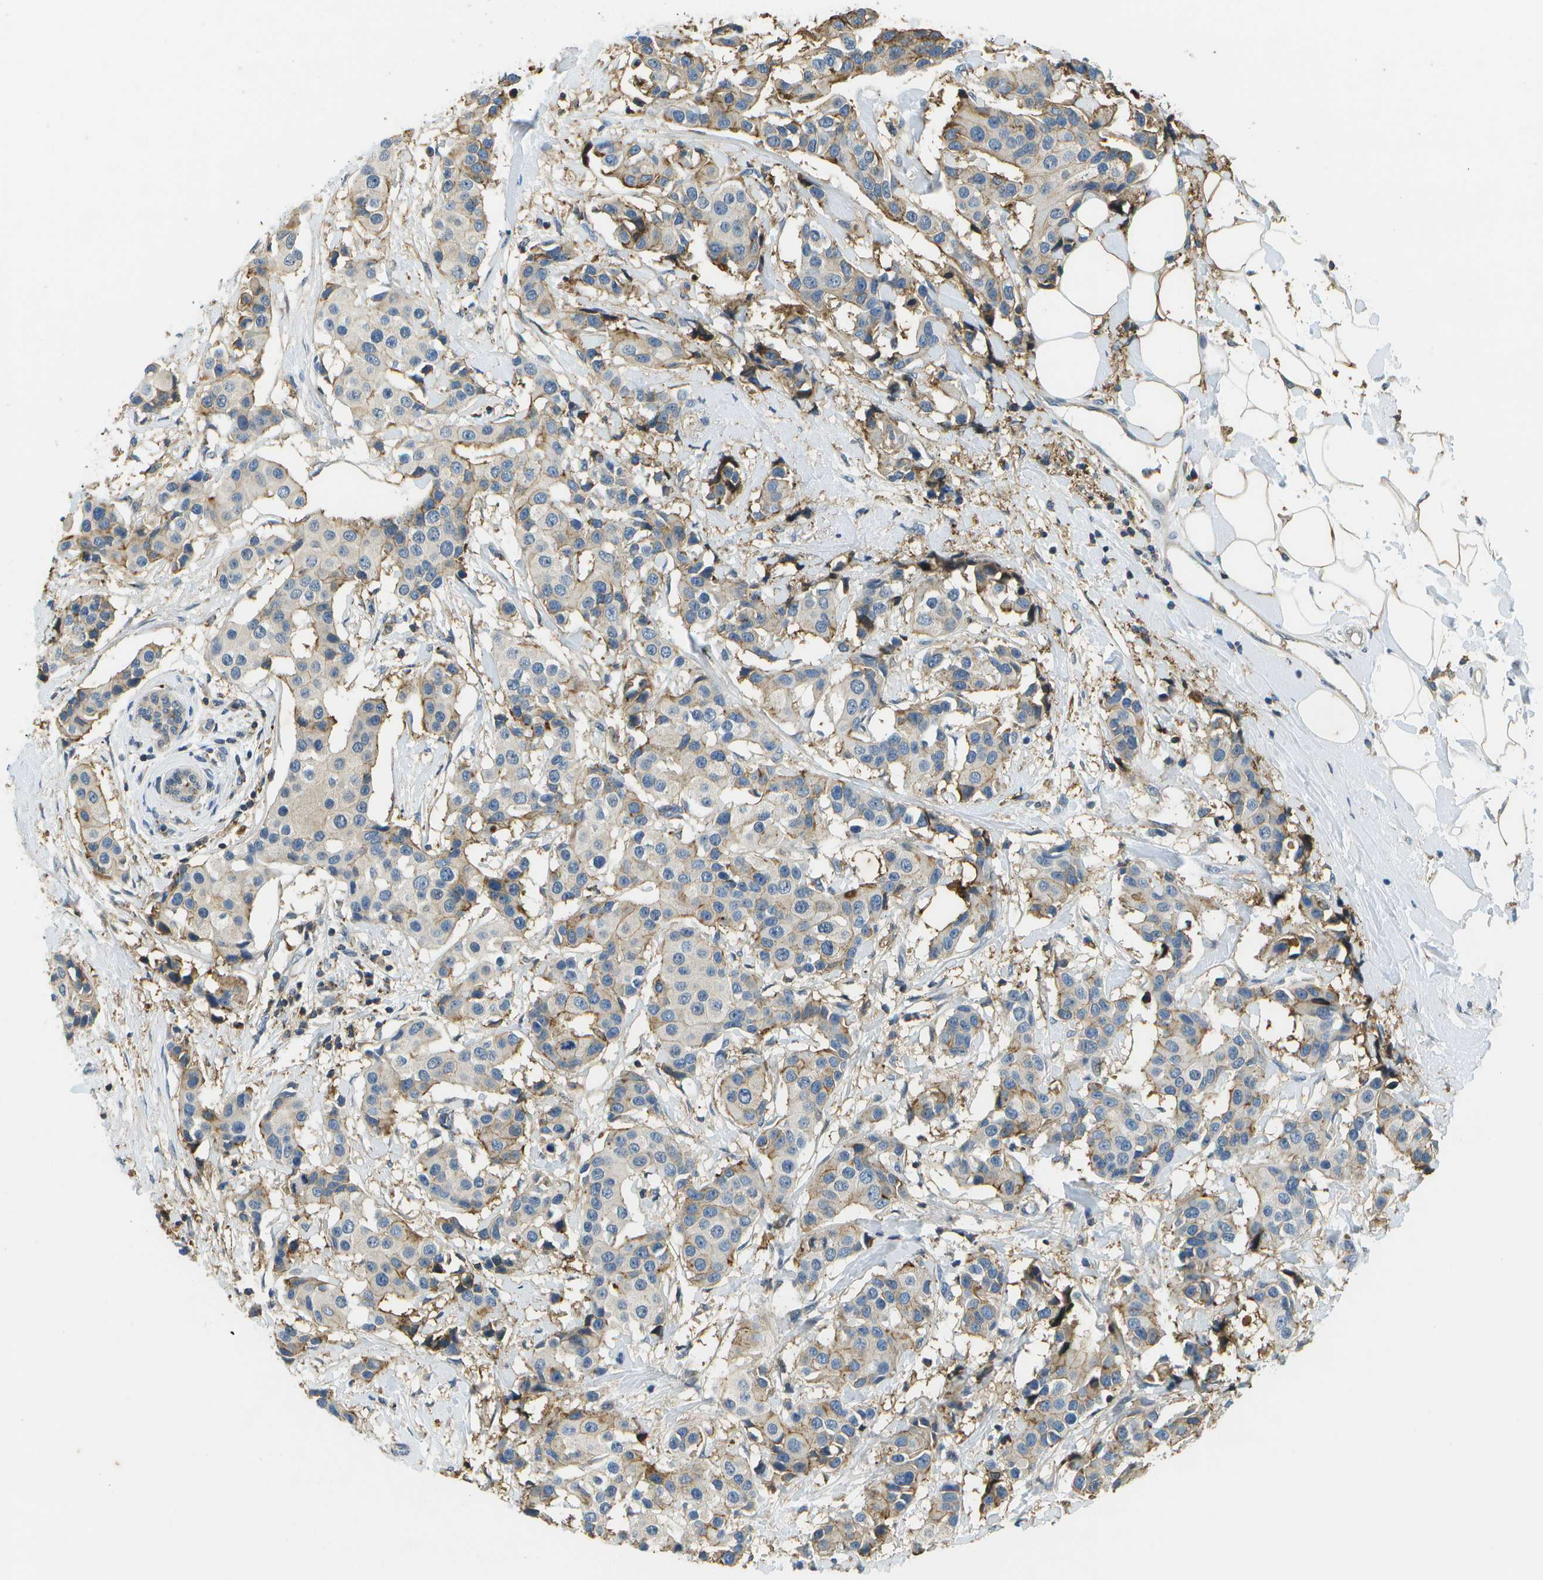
{"staining": {"intensity": "moderate", "quantity": "<25%", "location": "cytoplasmic/membranous"}, "tissue": "breast cancer", "cell_type": "Tumor cells", "image_type": "cancer", "snomed": [{"axis": "morphology", "description": "Normal tissue, NOS"}, {"axis": "morphology", "description": "Duct carcinoma"}, {"axis": "topography", "description": "Breast"}], "caption": "Breast invasive ductal carcinoma was stained to show a protein in brown. There is low levels of moderate cytoplasmic/membranous staining in about <25% of tumor cells. The staining was performed using DAB (3,3'-diaminobenzidine) to visualize the protein expression in brown, while the nuclei were stained in blue with hematoxylin (Magnification: 20x).", "gene": "LRRC66", "patient": {"sex": "female", "age": 39}}